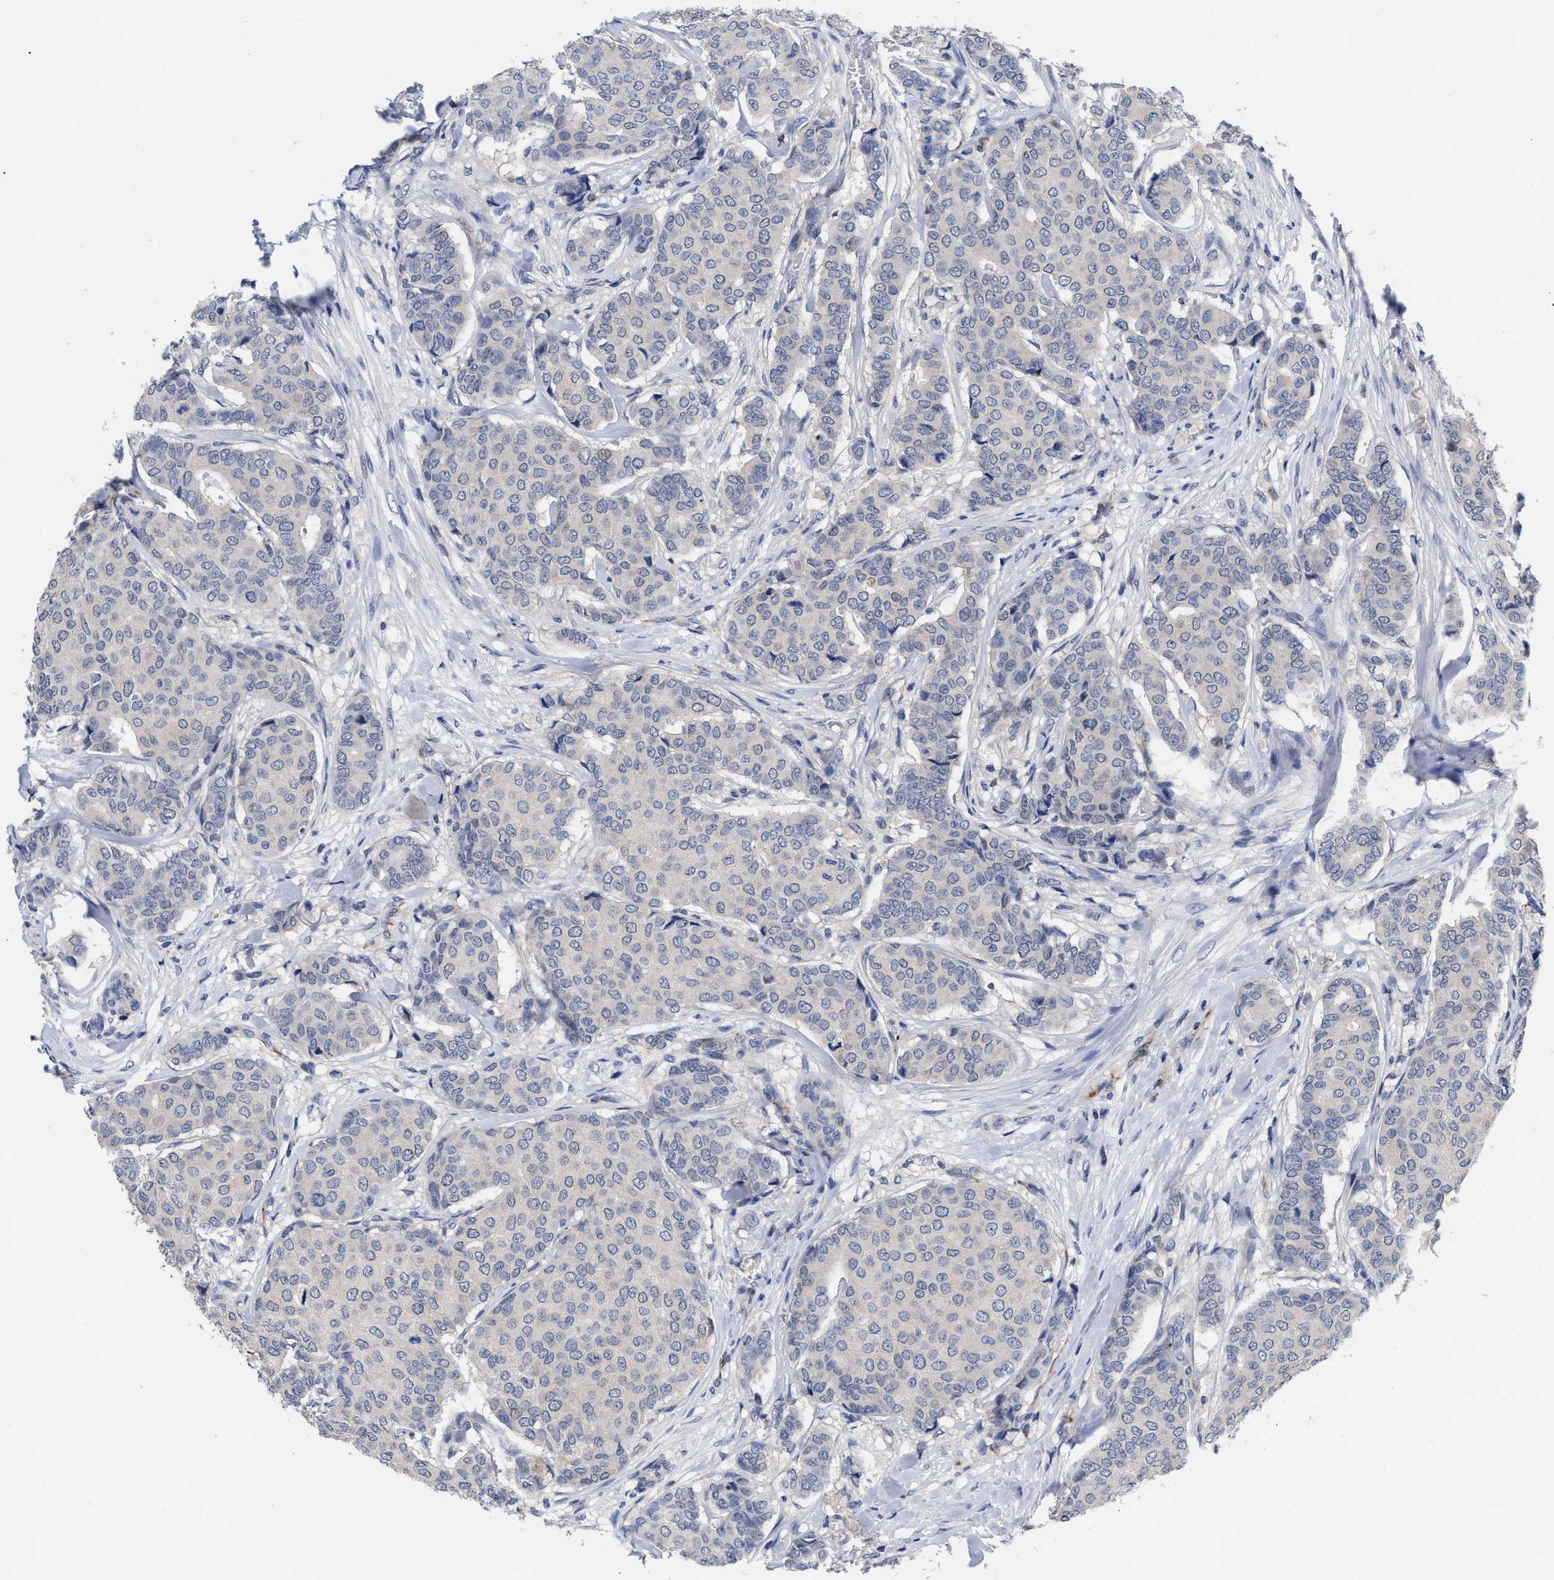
{"staining": {"intensity": "negative", "quantity": "none", "location": "none"}, "tissue": "breast cancer", "cell_type": "Tumor cells", "image_type": "cancer", "snomed": [{"axis": "morphology", "description": "Duct carcinoma"}, {"axis": "topography", "description": "Breast"}], "caption": "Histopathology image shows no protein expression in tumor cells of infiltrating ductal carcinoma (breast) tissue. (DAB (3,3'-diaminobenzidine) IHC visualized using brightfield microscopy, high magnification).", "gene": "CCN5", "patient": {"sex": "female", "age": 75}}